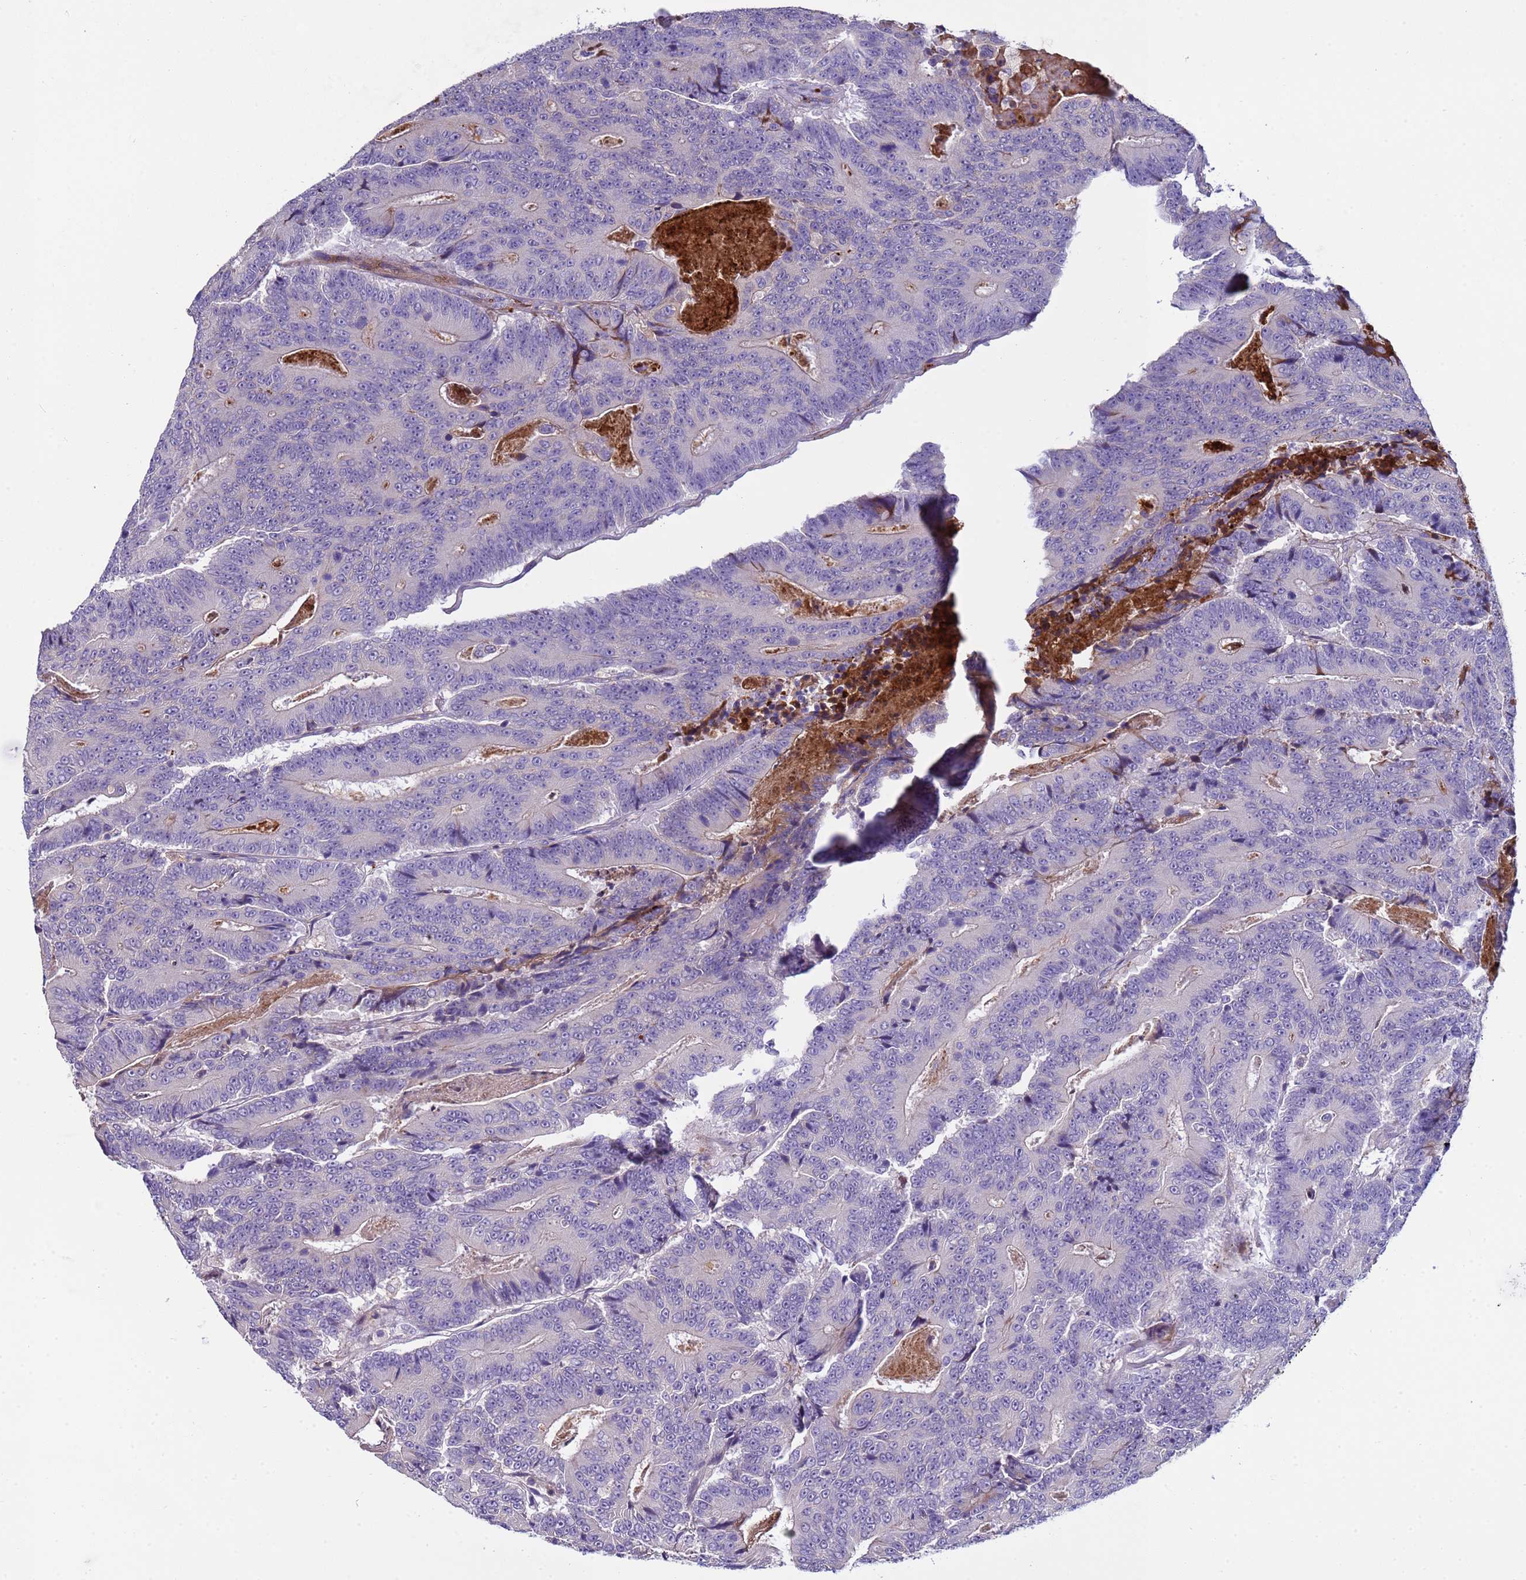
{"staining": {"intensity": "negative", "quantity": "none", "location": "none"}, "tissue": "colorectal cancer", "cell_type": "Tumor cells", "image_type": "cancer", "snomed": [{"axis": "morphology", "description": "Adenocarcinoma, NOS"}, {"axis": "topography", "description": "Colon"}], "caption": "High magnification brightfield microscopy of colorectal adenocarcinoma stained with DAB (brown) and counterstained with hematoxylin (blue): tumor cells show no significant expression. (DAB immunohistochemistry (IHC), high magnification).", "gene": "TRIM51", "patient": {"sex": "male", "age": 83}}